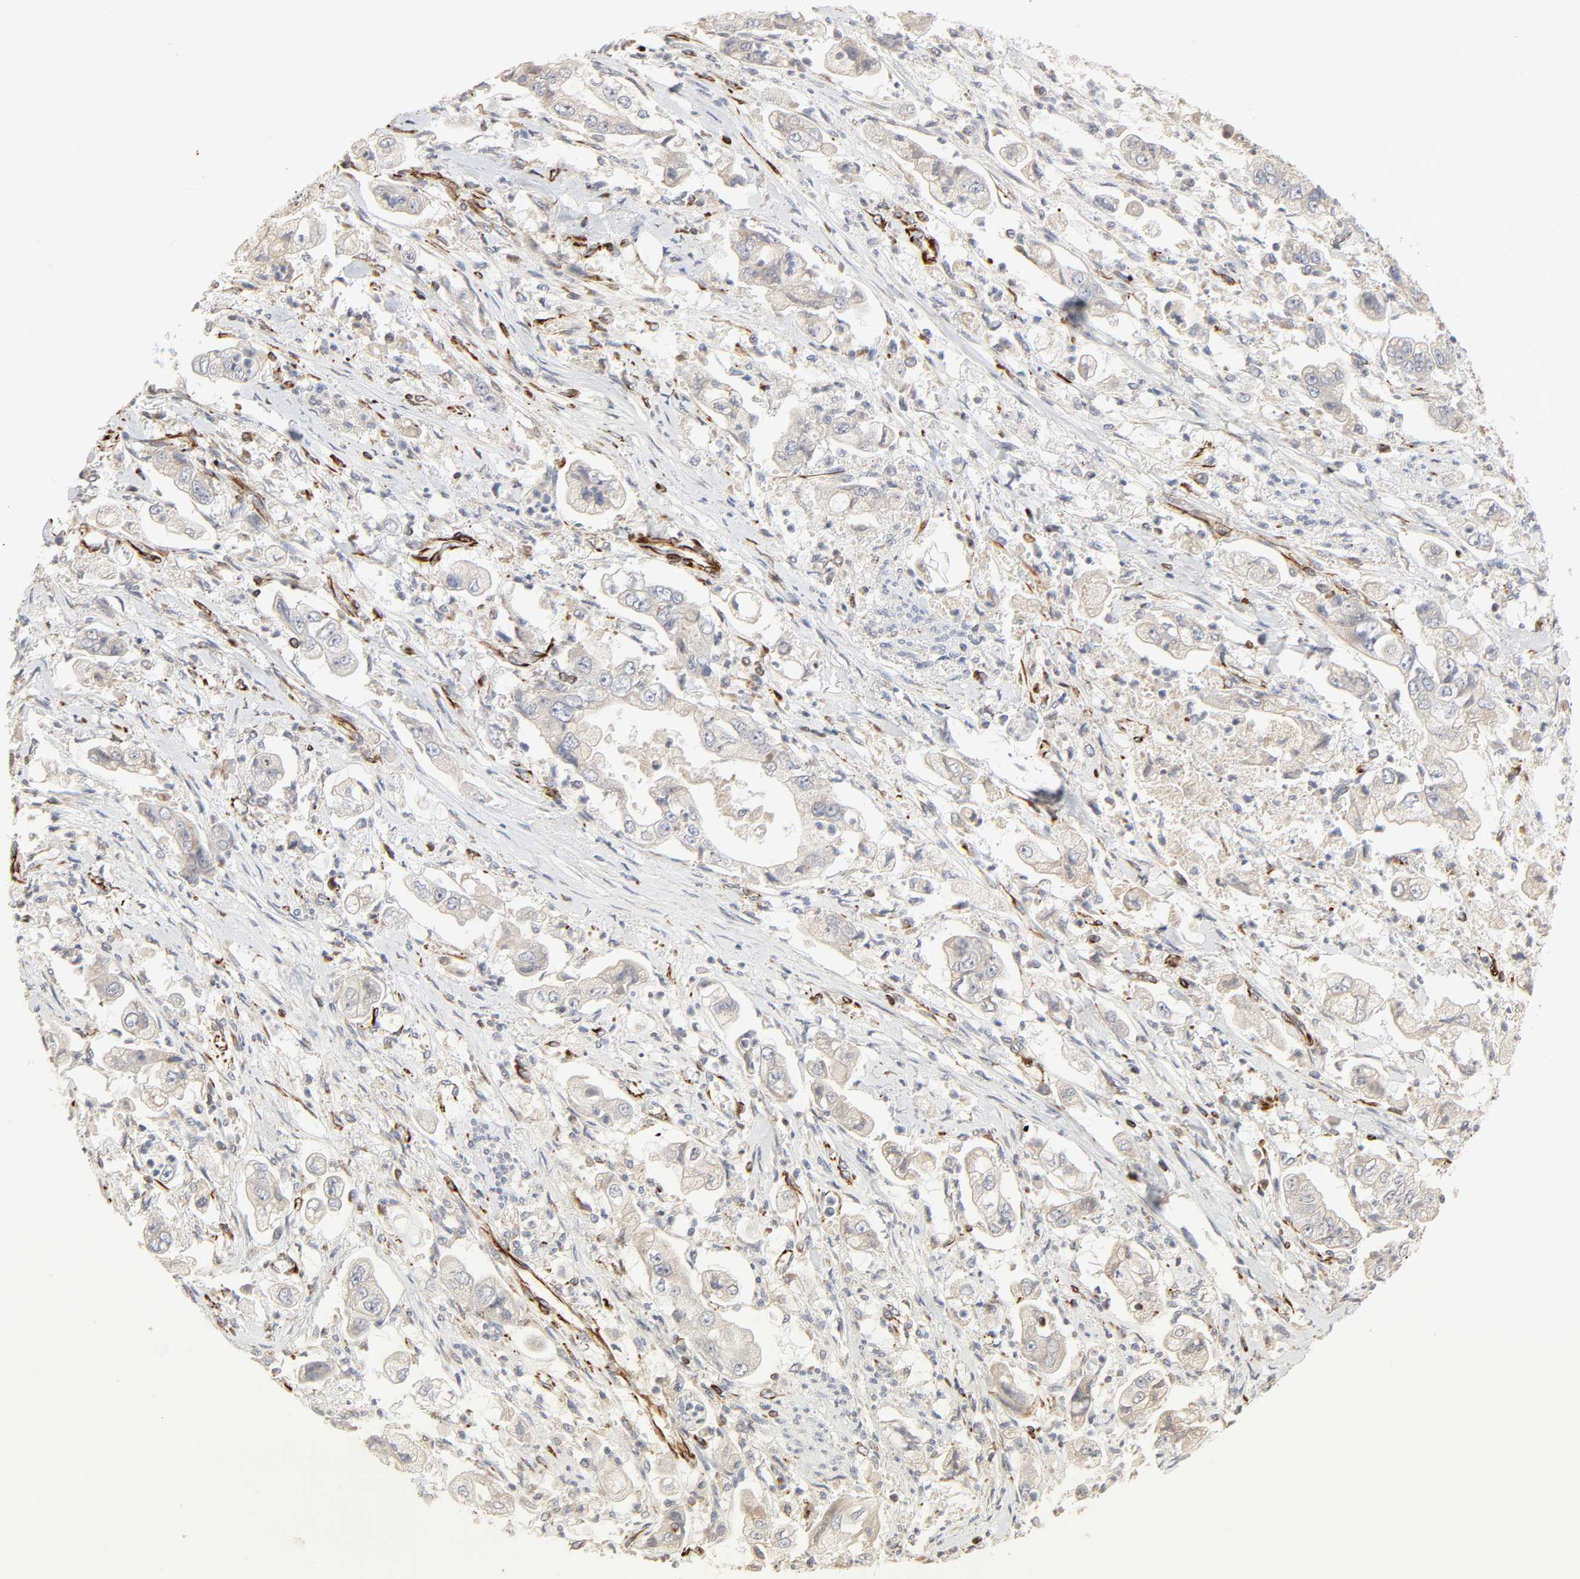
{"staining": {"intensity": "weak", "quantity": "25%-75%", "location": "cytoplasmic/membranous"}, "tissue": "stomach cancer", "cell_type": "Tumor cells", "image_type": "cancer", "snomed": [{"axis": "morphology", "description": "Adenocarcinoma, NOS"}, {"axis": "topography", "description": "Stomach"}], "caption": "Immunohistochemistry micrograph of neoplastic tissue: human stomach cancer (adenocarcinoma) stained using immunohistochemistry shows low levels of weak protein expression localized specifically in the cytoplasmic/membranous of tumor cells, appearing as a cytoplasmic/membranous brown color.", "gene": "FAM118A", "patient": {"sex": "male", "age": 62}}